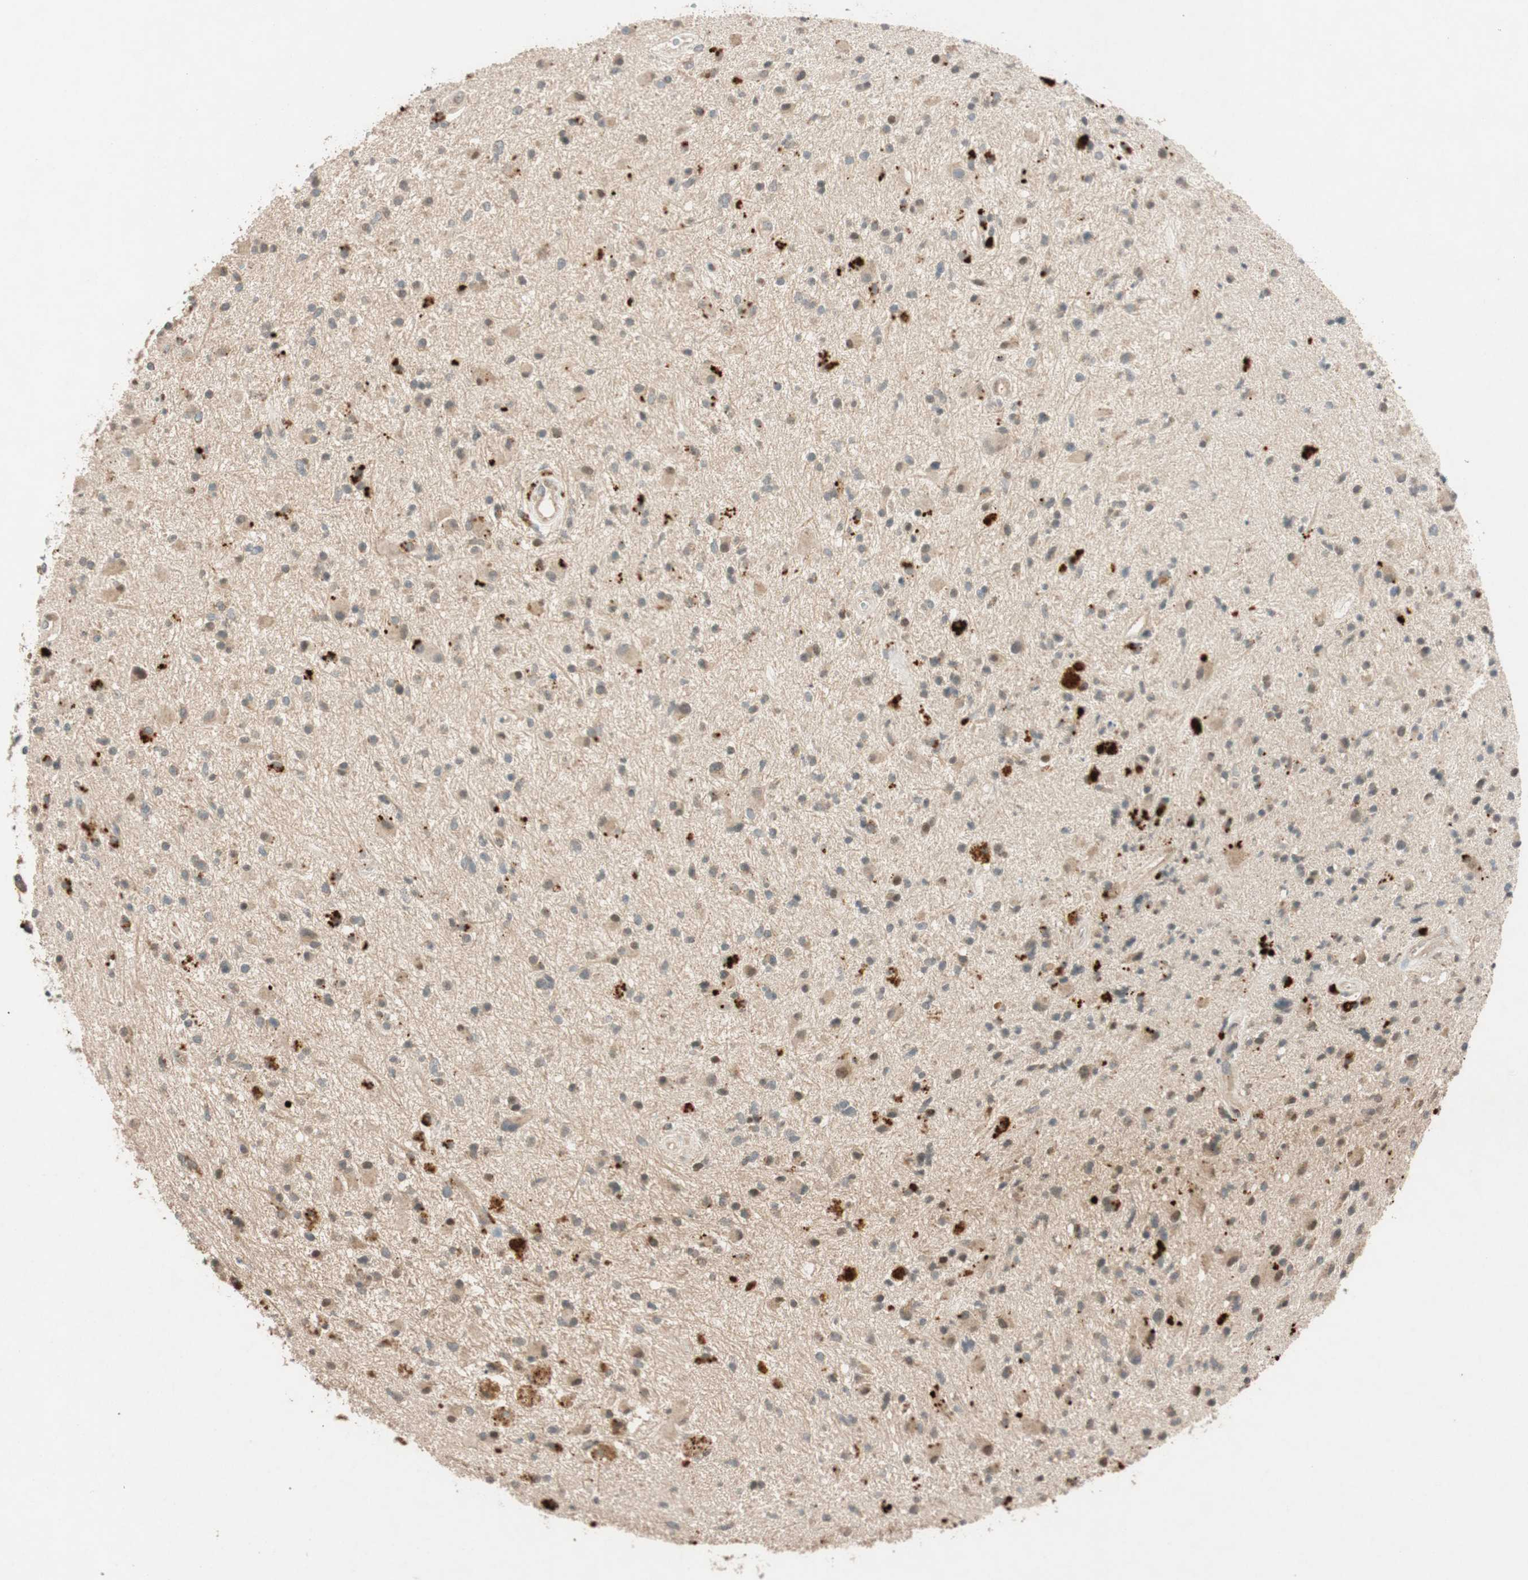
{"staining": {"intensity": "strong", "quantity": "<25%", "location": "cytoplasmic/membranous"}, "tissue": "glioma", "cell_type": "Tumor cells", "image_type": "cancer", "snomed": [{"axis": "morphology", "description": "Glioma, malignant, High grade"}, {"axis": "topography", "description": "Brain"}], "caption": "Glioma stained with a brown dye displays strong cytoplasmic/membranous positive staining in approximately <25% of tumor cells.", "gene": "GLB1", "patient": {"sex": "male", "age": 33}}